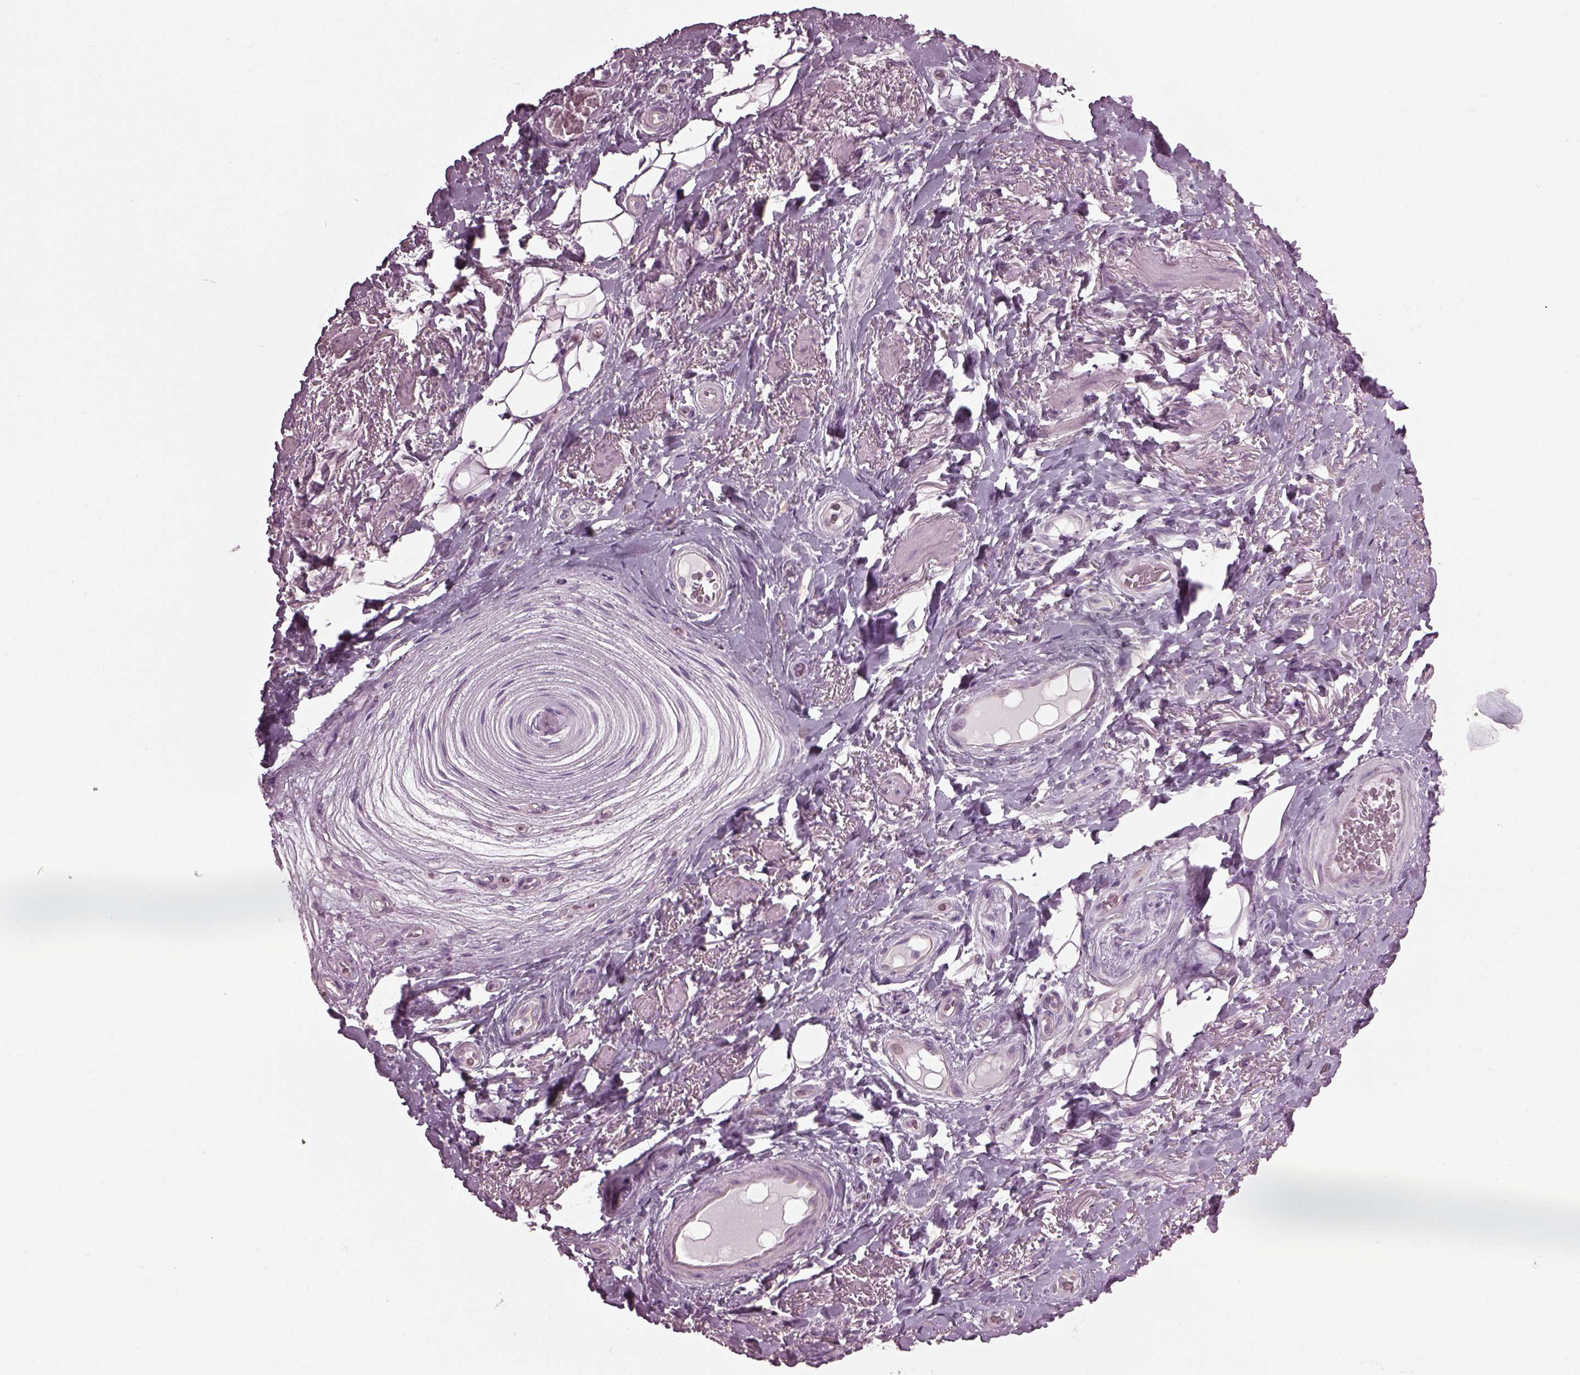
{"staining": {"intensity": "negative", "quantity": "none", "location": "none"}, "tissue": "adipose tissue", "cell_type": "Adipocytes", "image_type": "normal", "snomed": [{"axis": "morphology", "description": "Normal tissue, NOS"}, {"axis": "topography", "description": "Anal"}, {"axis": "topography", "description": "Peripheral nerve tissue"}], "caption": "Adipose tissue was stained to show a protein in brown. There is no significant expression in adipocytes. (Immunohistochemistry, brightfield microscopy, high magnification).", "gene": "CABP5", "patient": {"sex": "male", "age": 53}}